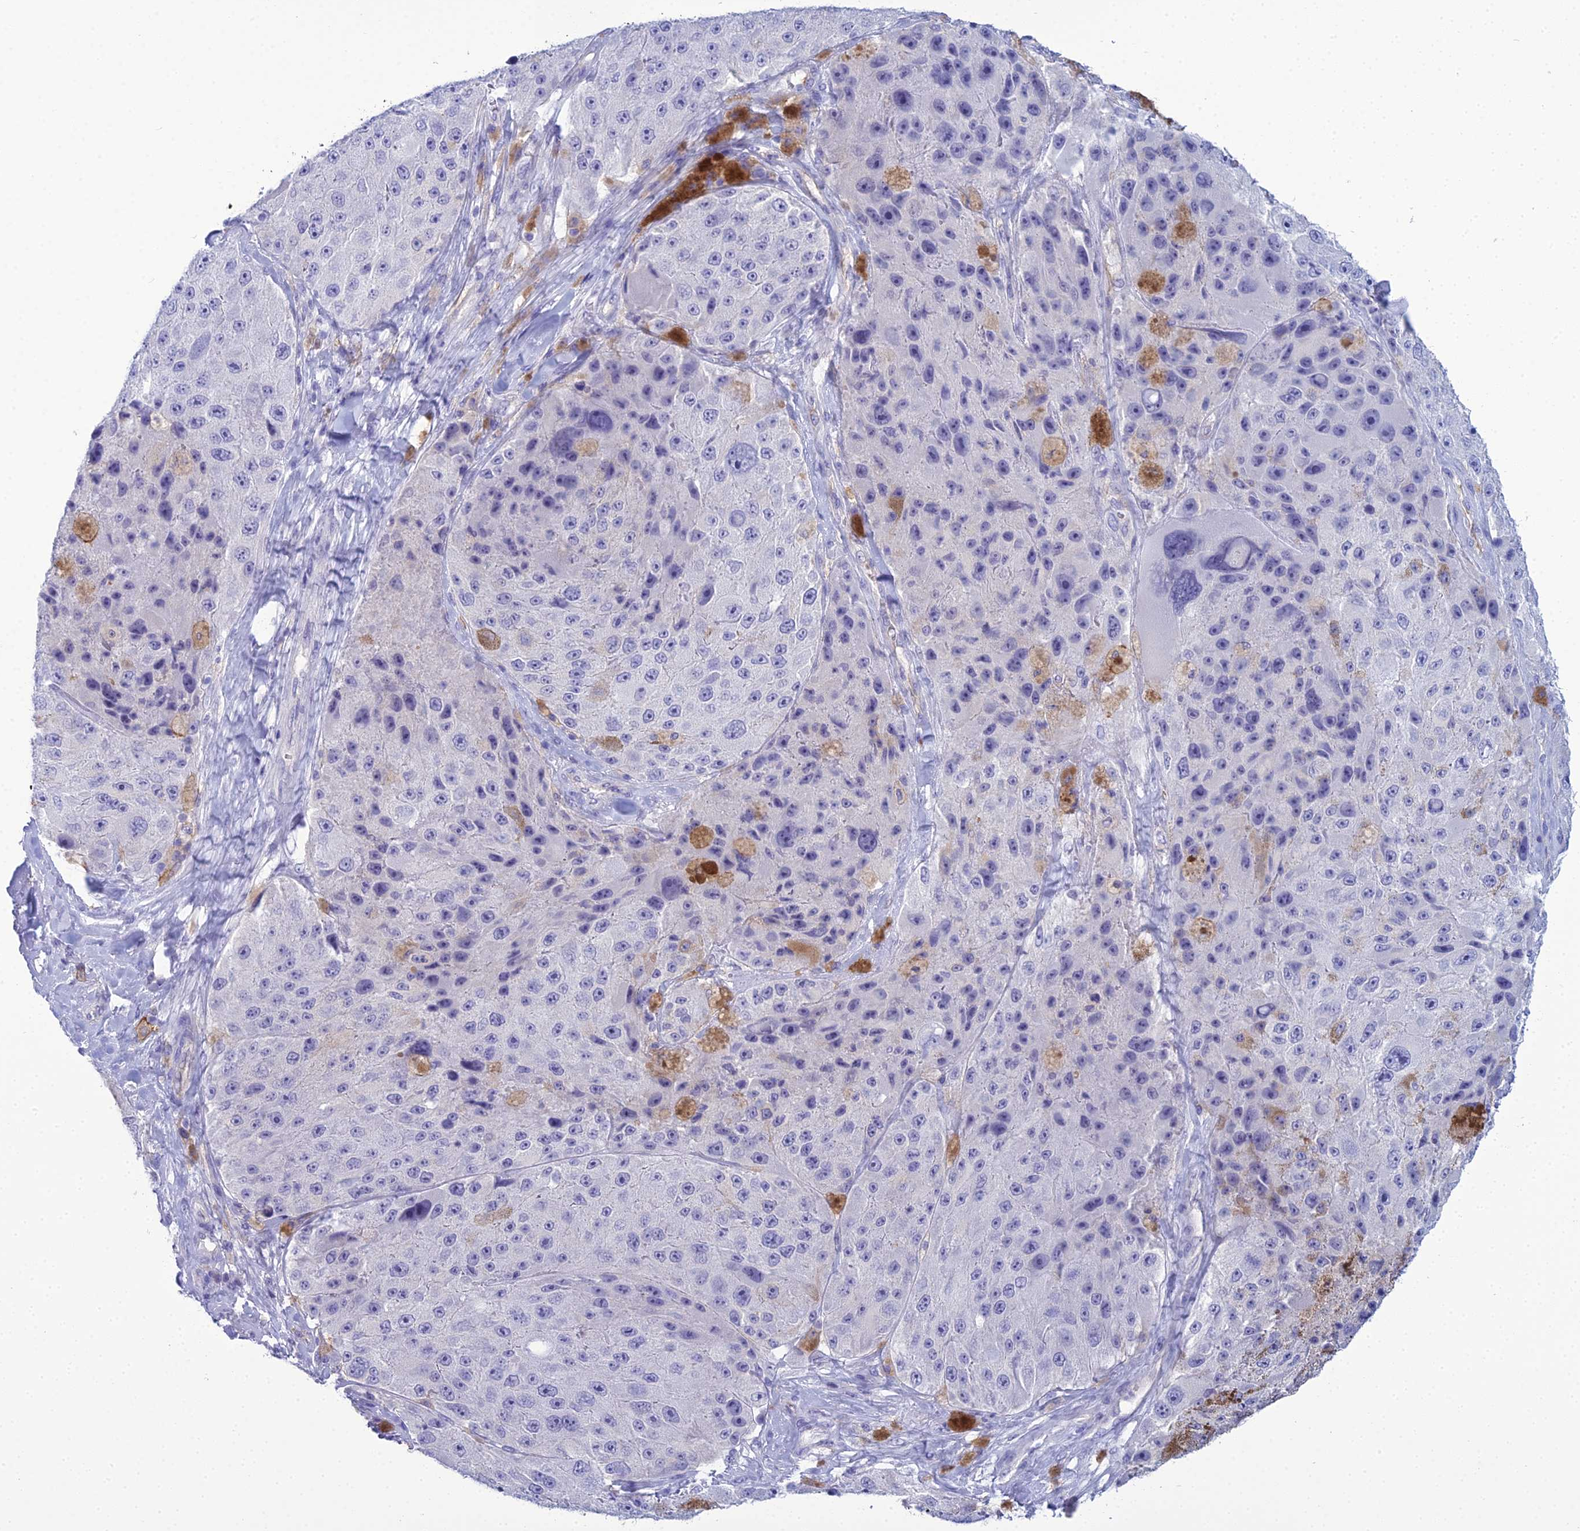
{"staining": {"intensity": "negative", "quantity": "none", "location": "none"}, "tissue": "melanoma", "cell_type": "Tumor cells", "image_type": "cancer", "snomed": [{"axis": "morphology", "description": "Malignant melanoma, Metastatic site"}, {"axis": "topography", "description": "Lymph node"}], "caption": "Malignant melanoma (metastatic site) stained for a protein using IHC exhibits no staining tumor cells.", "gene": "ACE", "patient": {"sex": "male", "age": 62}}